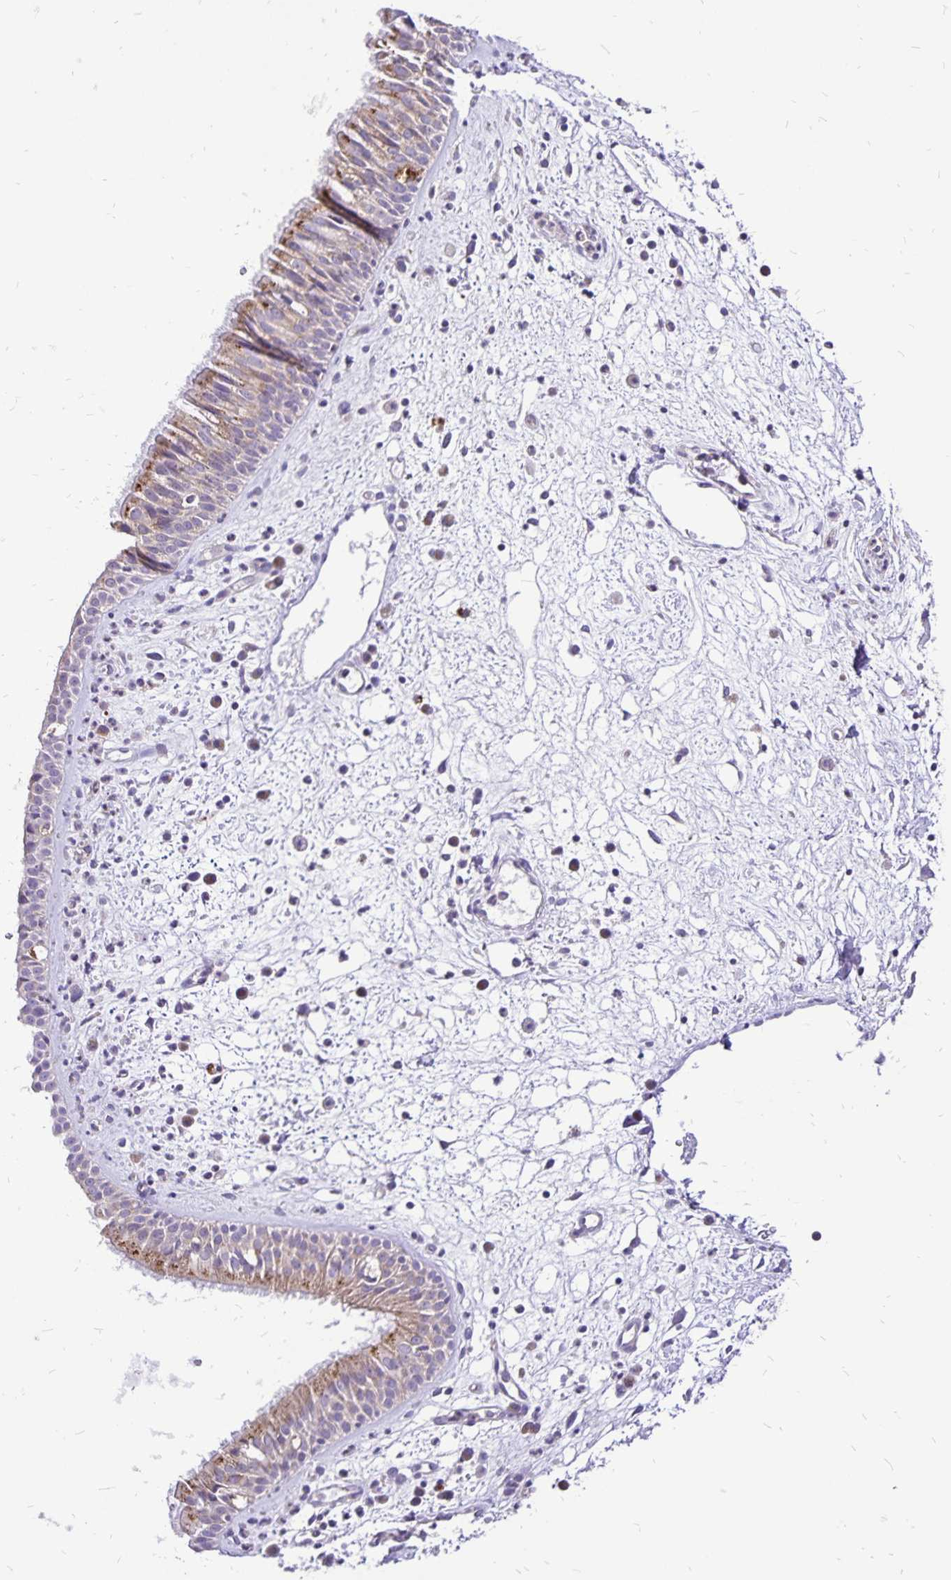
{"staining": {"intensity": "moderate", "quantity": ">75%", "location": "cytoplasmic/membranous"}, "tissue": "nasopharynx", "cell_type": "Respiratory epithelial cells", "image_type": "normal", "snomed": [{"axis": "morphology", "description": "Normal tissue, NOS"}, {"axis": "topography", "description": "Nasopharynx"}], "caption": "Immunohistochemistry micrograph of benign nasopharynx stained for a protein (brown), which shows medium levels of moderate cytoplasmic/membranous expression in approximately >75% of respiratory epithelial cells.", "gene": "EIF5A", "patient": {"sex": "male", "age": 65}}